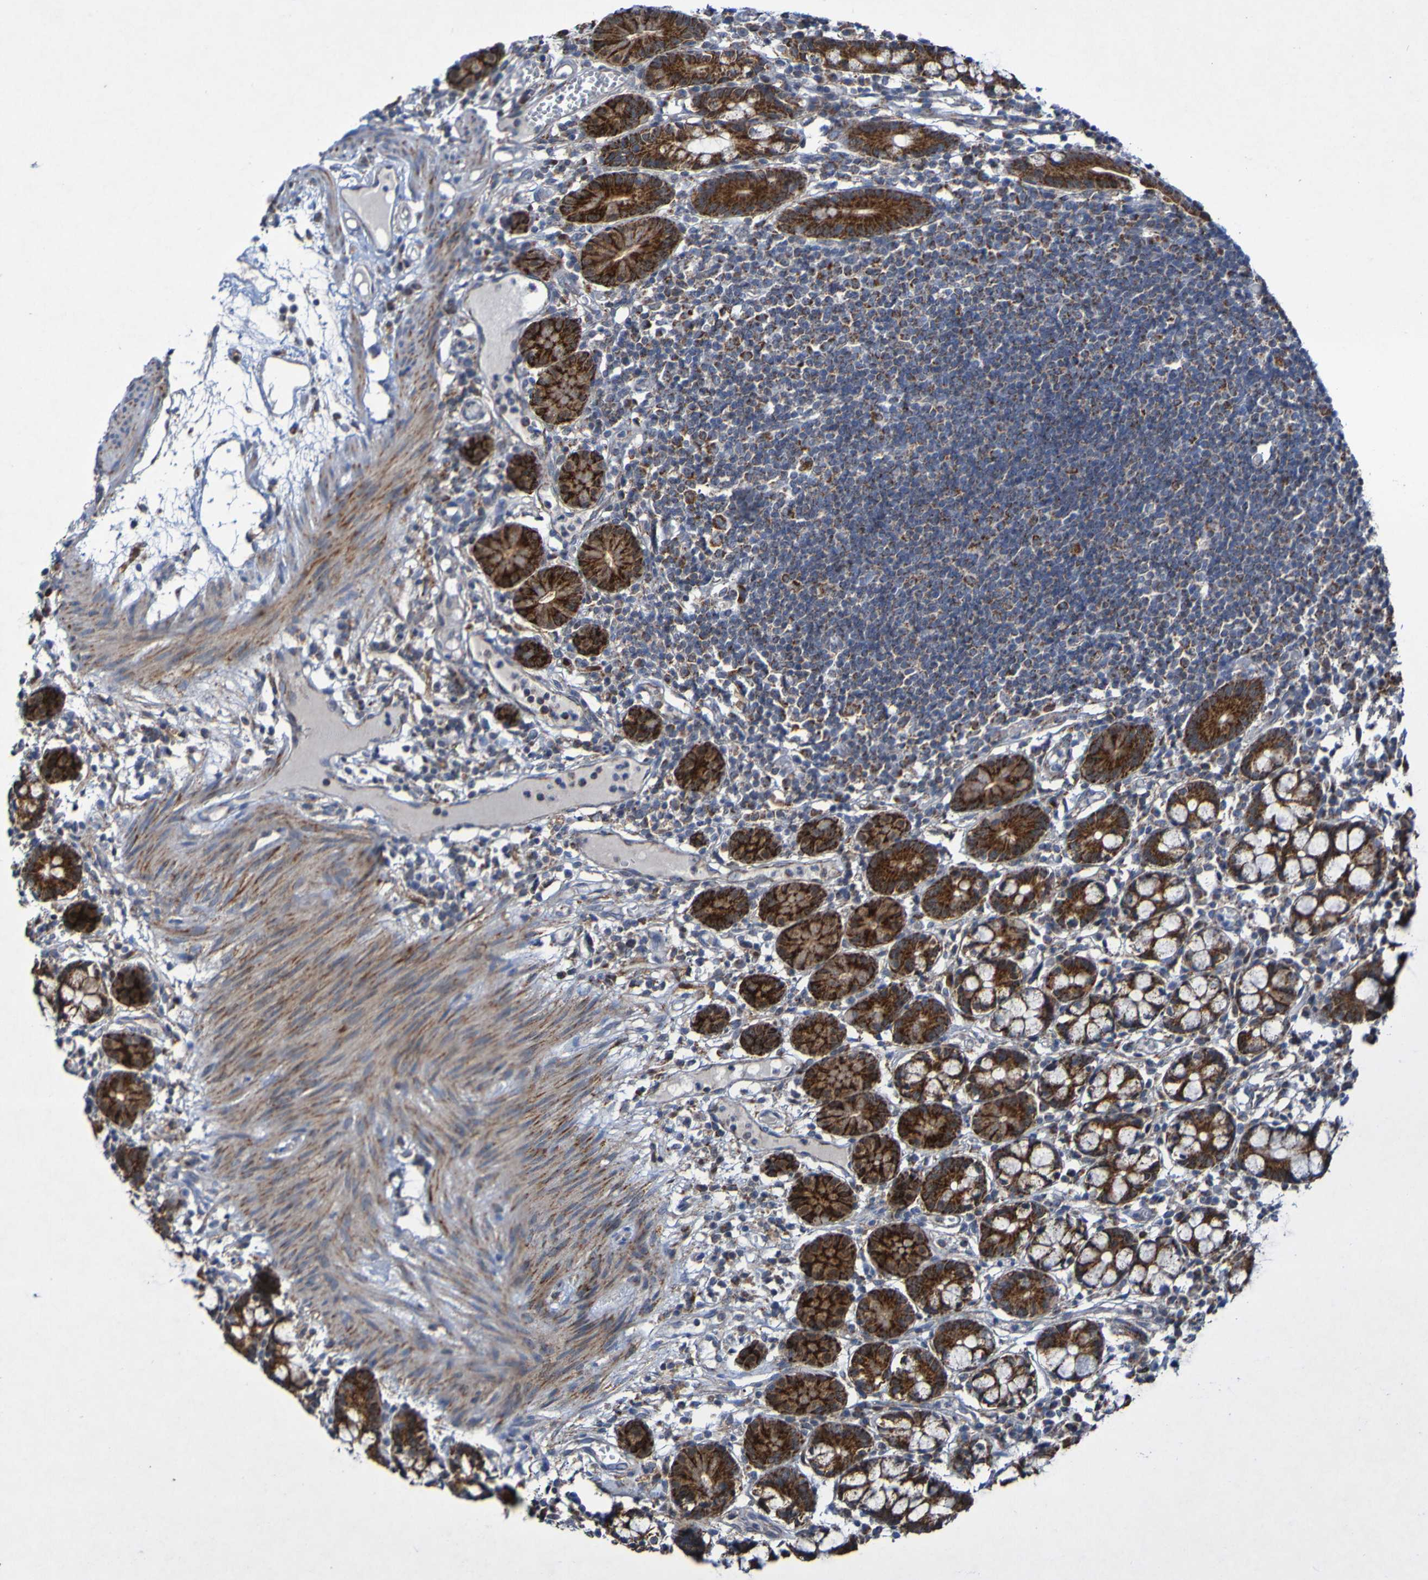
{"staining": {"intensity": "strong", "quantity": ">75%", "location": "cytoplasmic/membranous"}, "tissue": "small intestine", "cell_type": "Glandular cells", "image_type": "normal", "snomed": [{"axis": "morphology", "description": "Normal tissue, NOS"}, {"axis": "morphology", "description": "Cystadenocarcinoma, serous, Metastatic site"}, {"axis": "topography", "description": "Small intestine"}], "caption": "Glandular cells demonstrate high levels of strong cytoplasmic/membranous staining in about >75% of cells in normal human small intestine. The staining was performed using DAB to visualize the protein expression in brown, while the nuclei were stained in blue with hematoxylin (Magnification: 20x).", "gene": "CCDC51", "patient": {"sex": "female", "age": 61}}